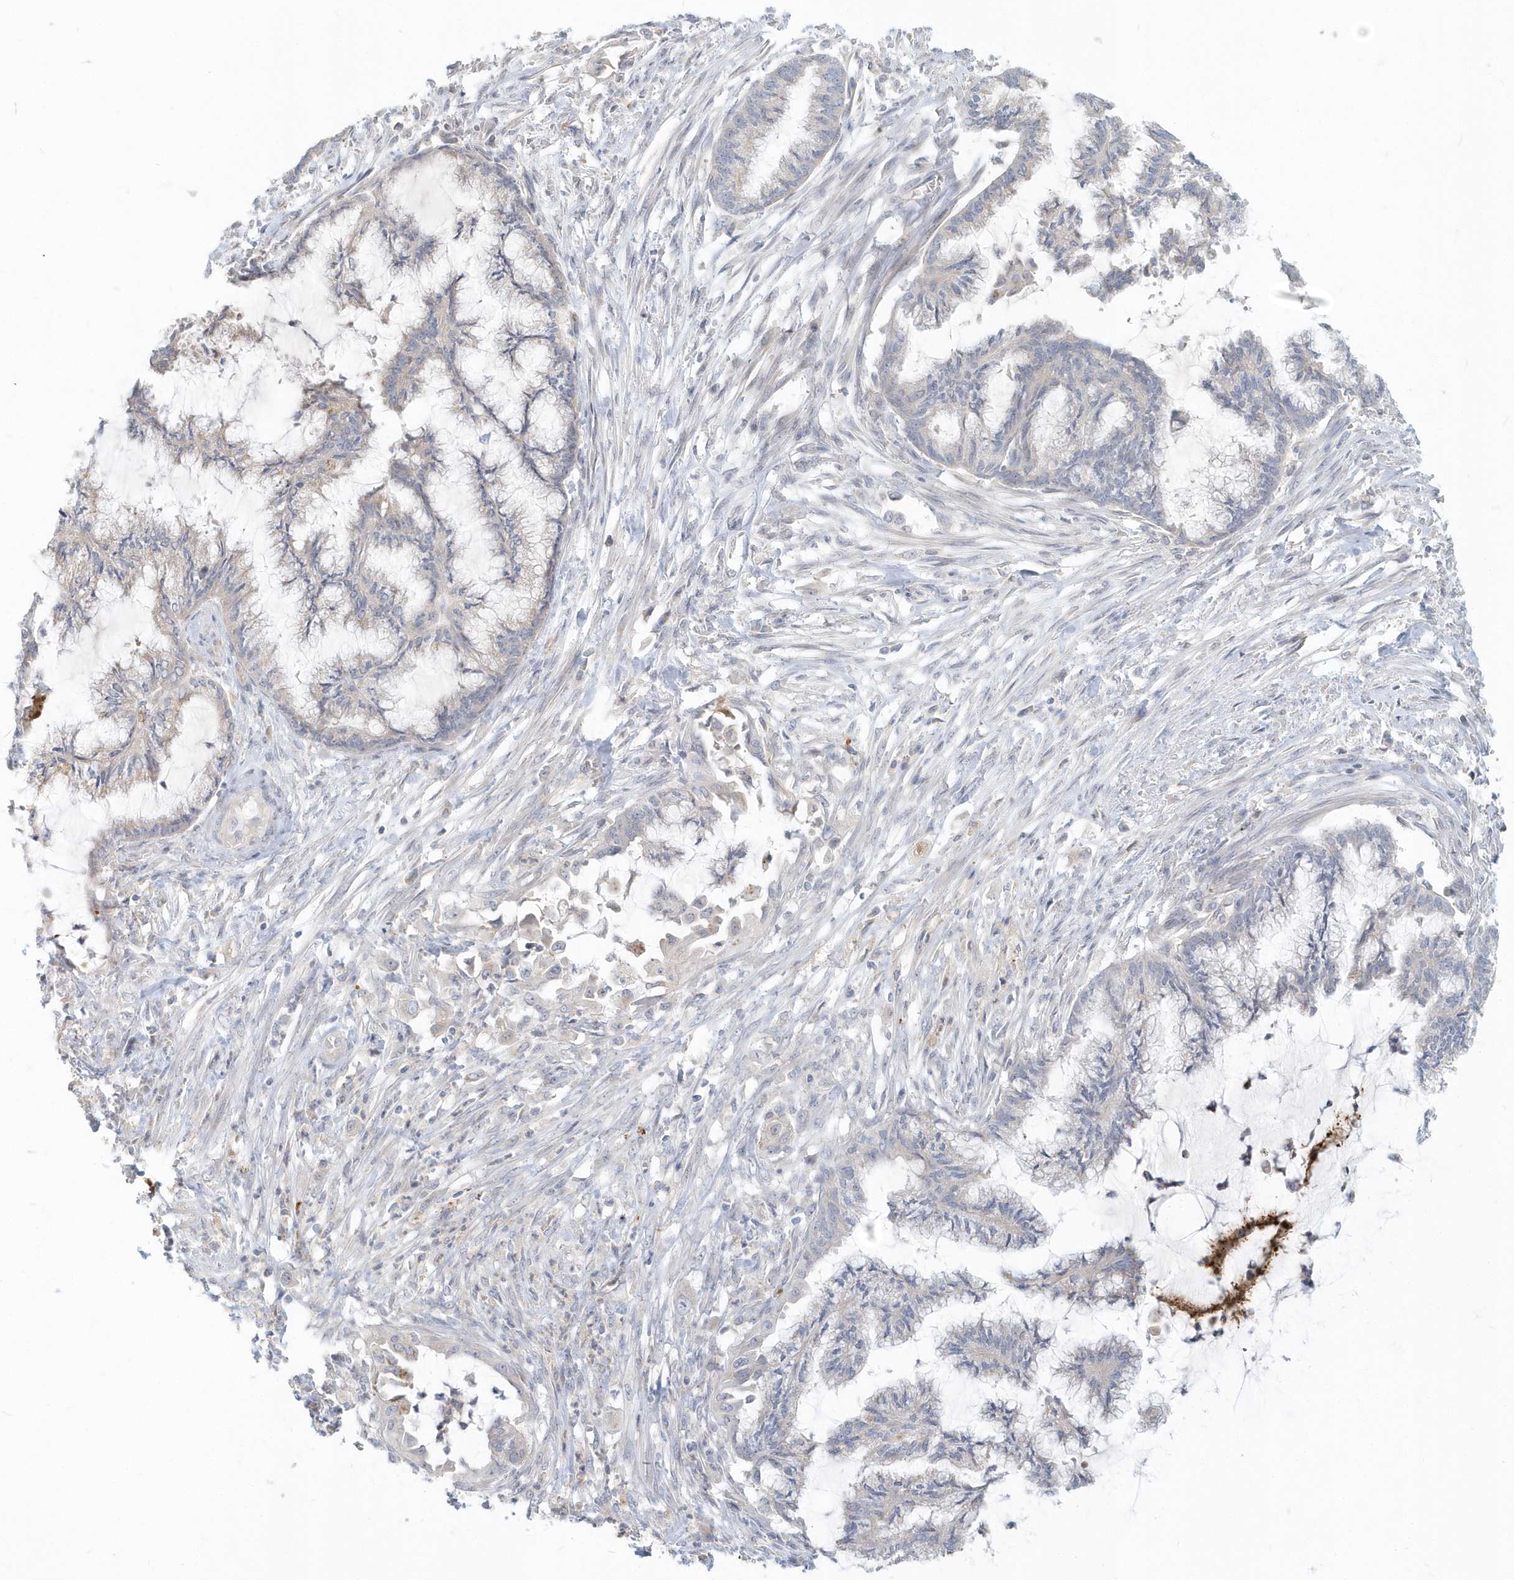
{"staining": {"intensity": "negative", "quantity": "none", "location": "none"}, "tissue": "endometrial cancer", "cell_type": "Tumor cells", "image_type": "cancer", "snomed": [{"axis": "morphology", "description": "Adenocarcinoma, NOS"}, {"axis": "topography", "description": "Endometrium"}], "caption": "Immunohistochemistry of human endometrial adenocarcinoma displays no staining in tumor cells.", "gene": "NAPB", "patient": {"sex": "female", "age": 86}}